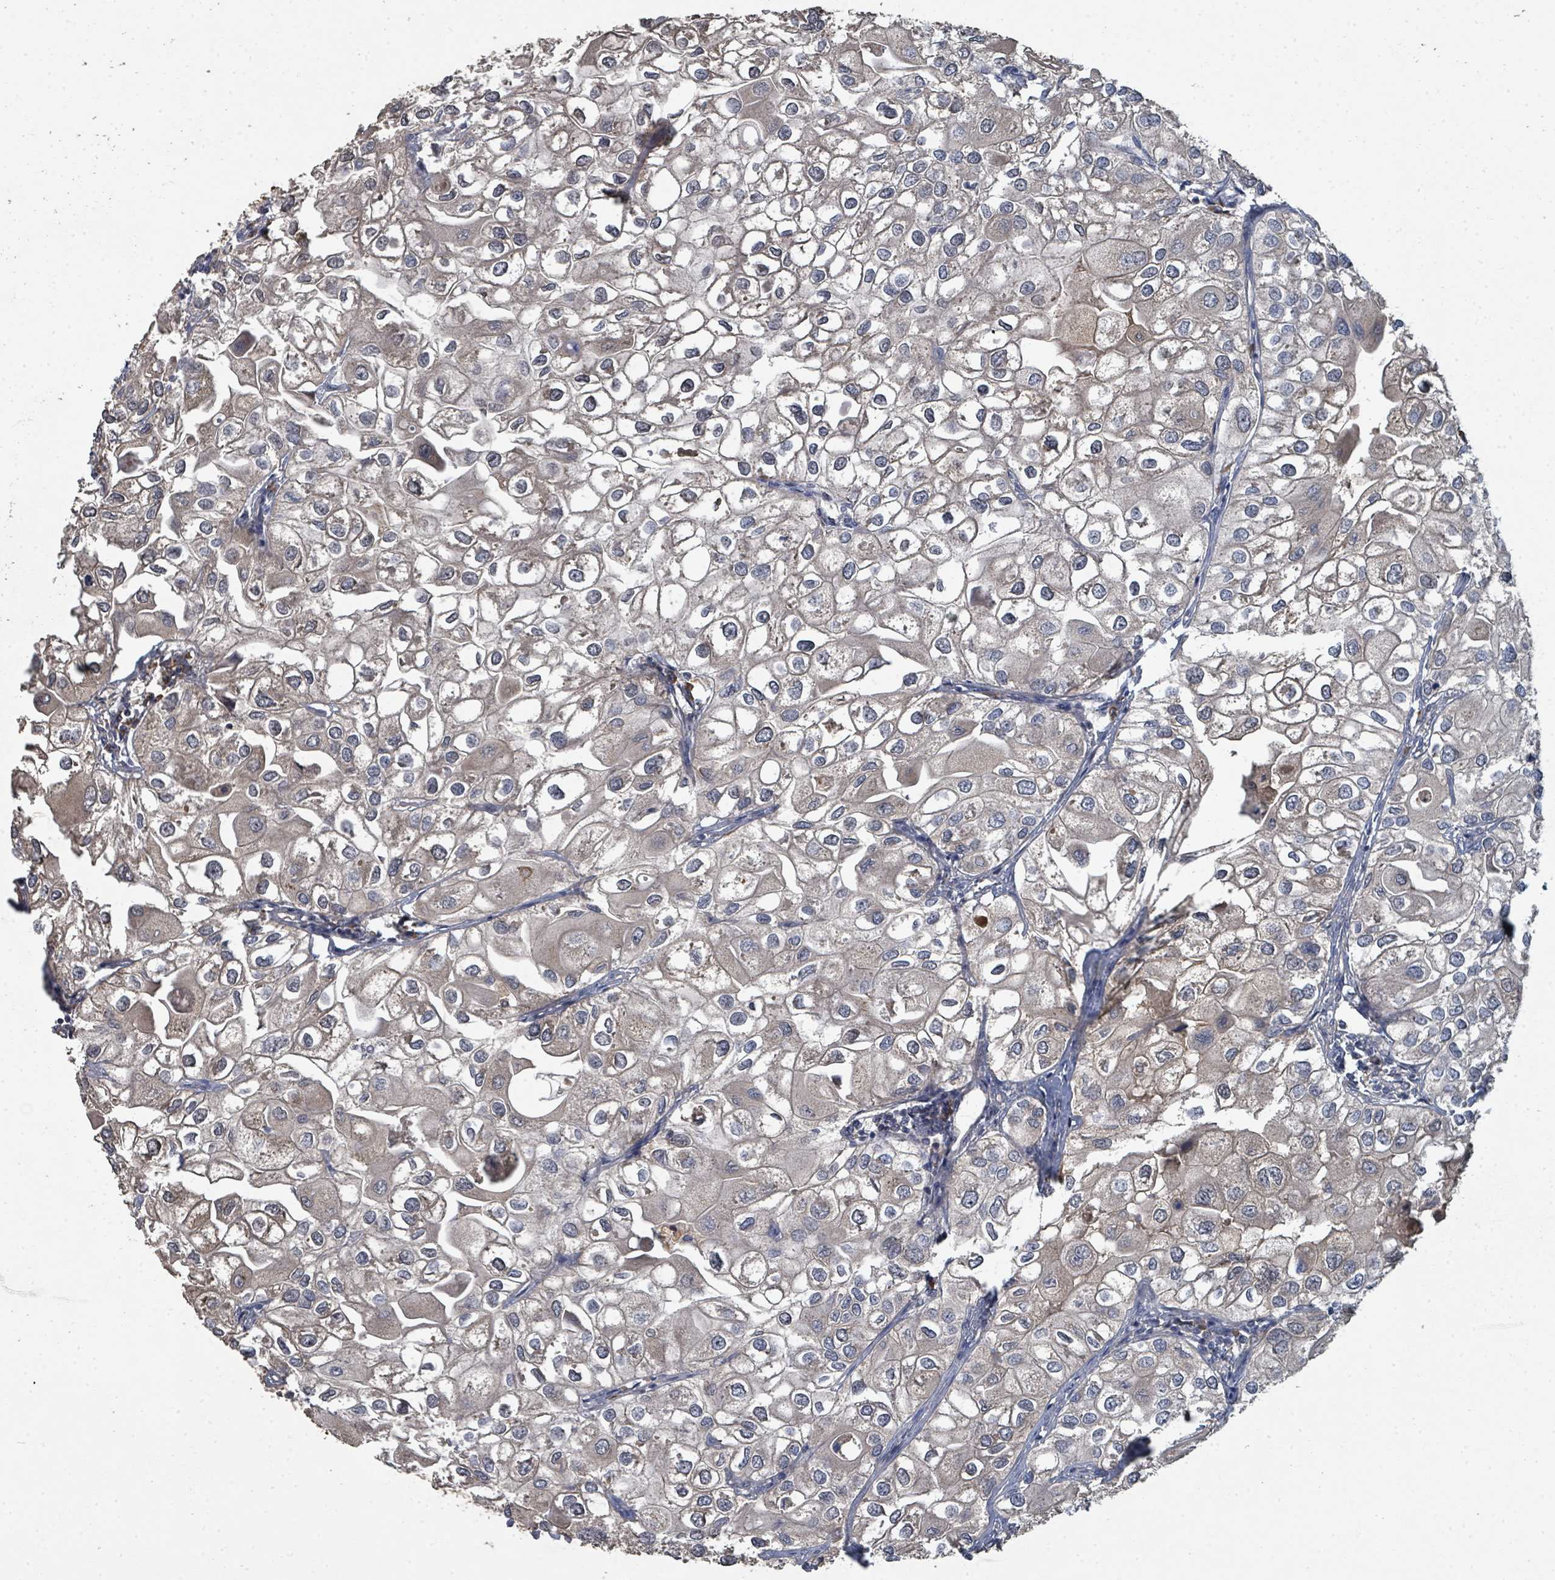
{"staining": {"intensity": "negative", "quantity": "none", "location": "none"}, "tissue": "urothelial cancer", "cell_type": "Tumor cells", "image_type": "cancer", "snomed": [{"axis": "morphology", "description": "Urothelial carcinoma, High grade"}, {"axis": "topography", "description": "Urinary bladder"}], "caption": "This histopathology image is of urothelial cancer stained with immunohistochemistry to label a protein in brown with the nuclei are counter-stained blue. There is no positivity in tumor cells.", "gene": "WDFY1", "patient": {"sex": "male", "age": 64}}